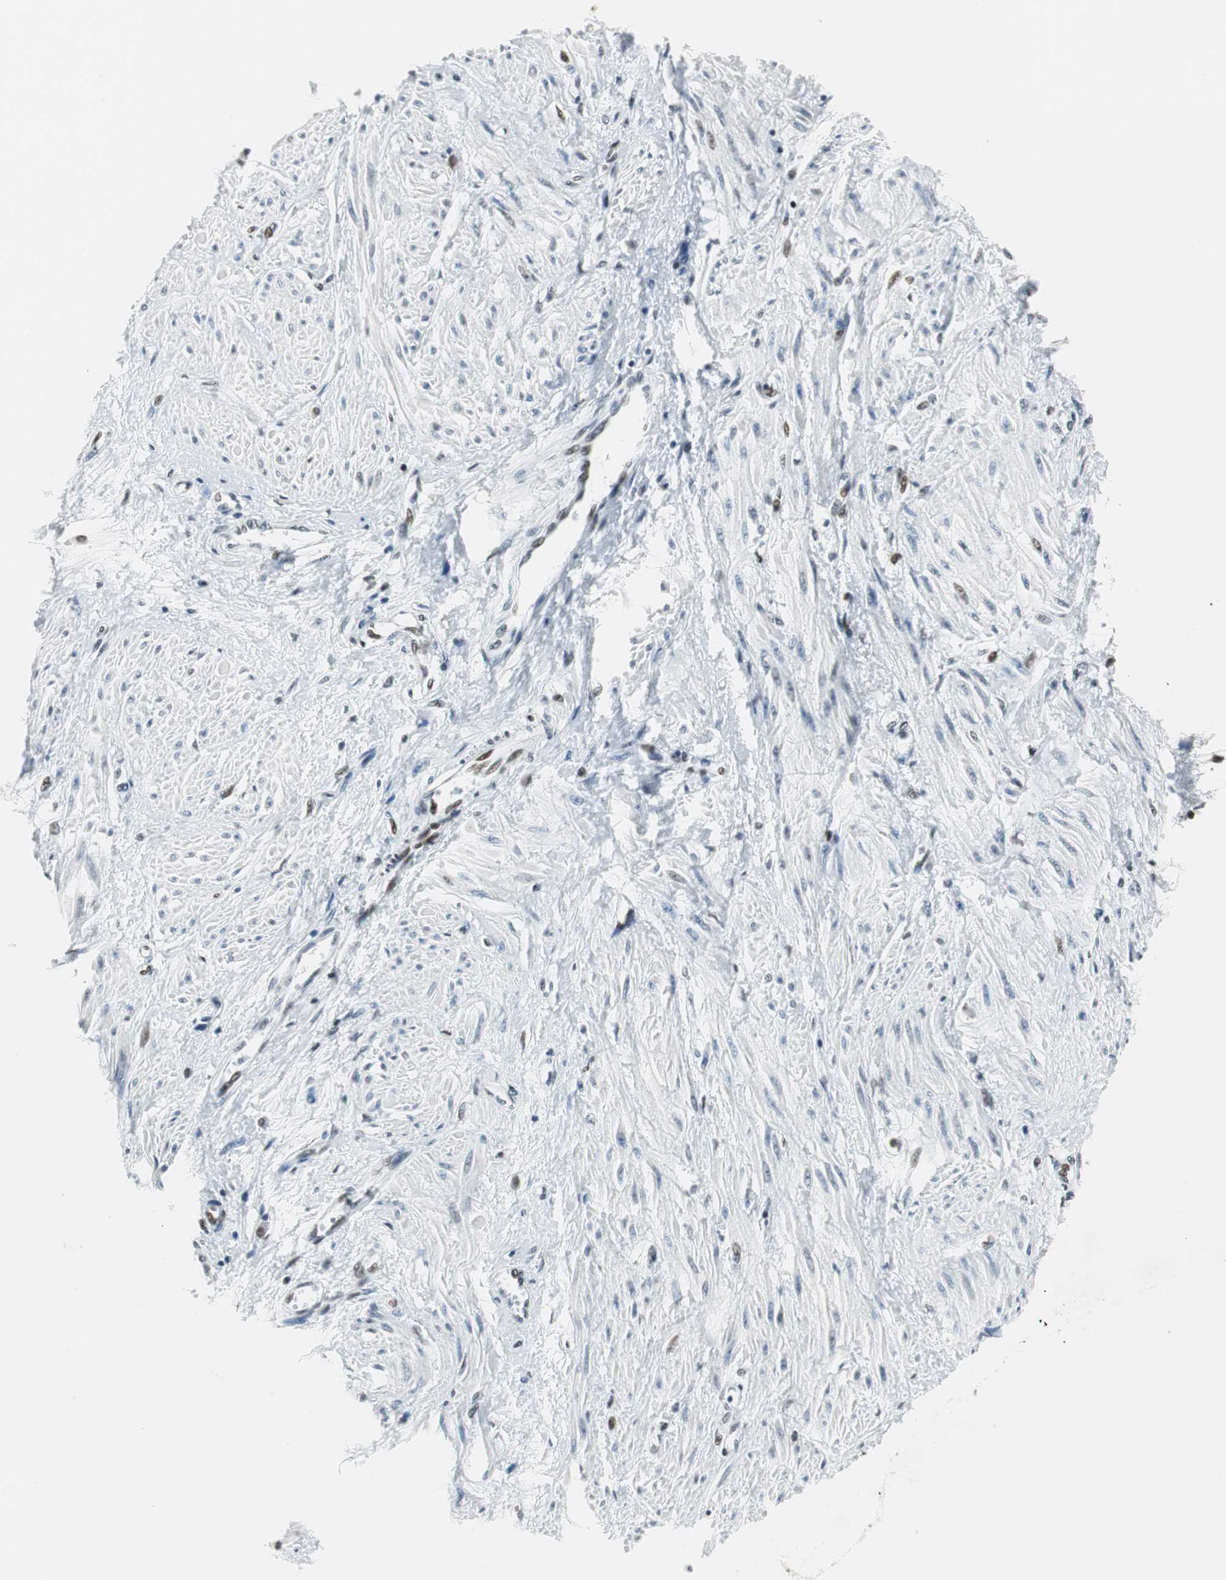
{"staining": {"intensity": "weak", "quantity": "<25%", "location": "nuclear"}, "tissue": "smooth muscle", "cell_type": "Smooth muscle cells", "image_type": "normal", "snomed": [{"axis": "morphology", "description": "Normal tissue, NOS"}, {"axis": "topography", "description": "Smooth muscle"}, {"axis": "topography", "description": "Uterus"}], "caption": "This is a image of immunohistochemistry staining of benign smooth muscle, which shows no positivity in smooth muscle cells.", "gene": "RBBP4", "patient": {"sex": "female", "age": 39}}